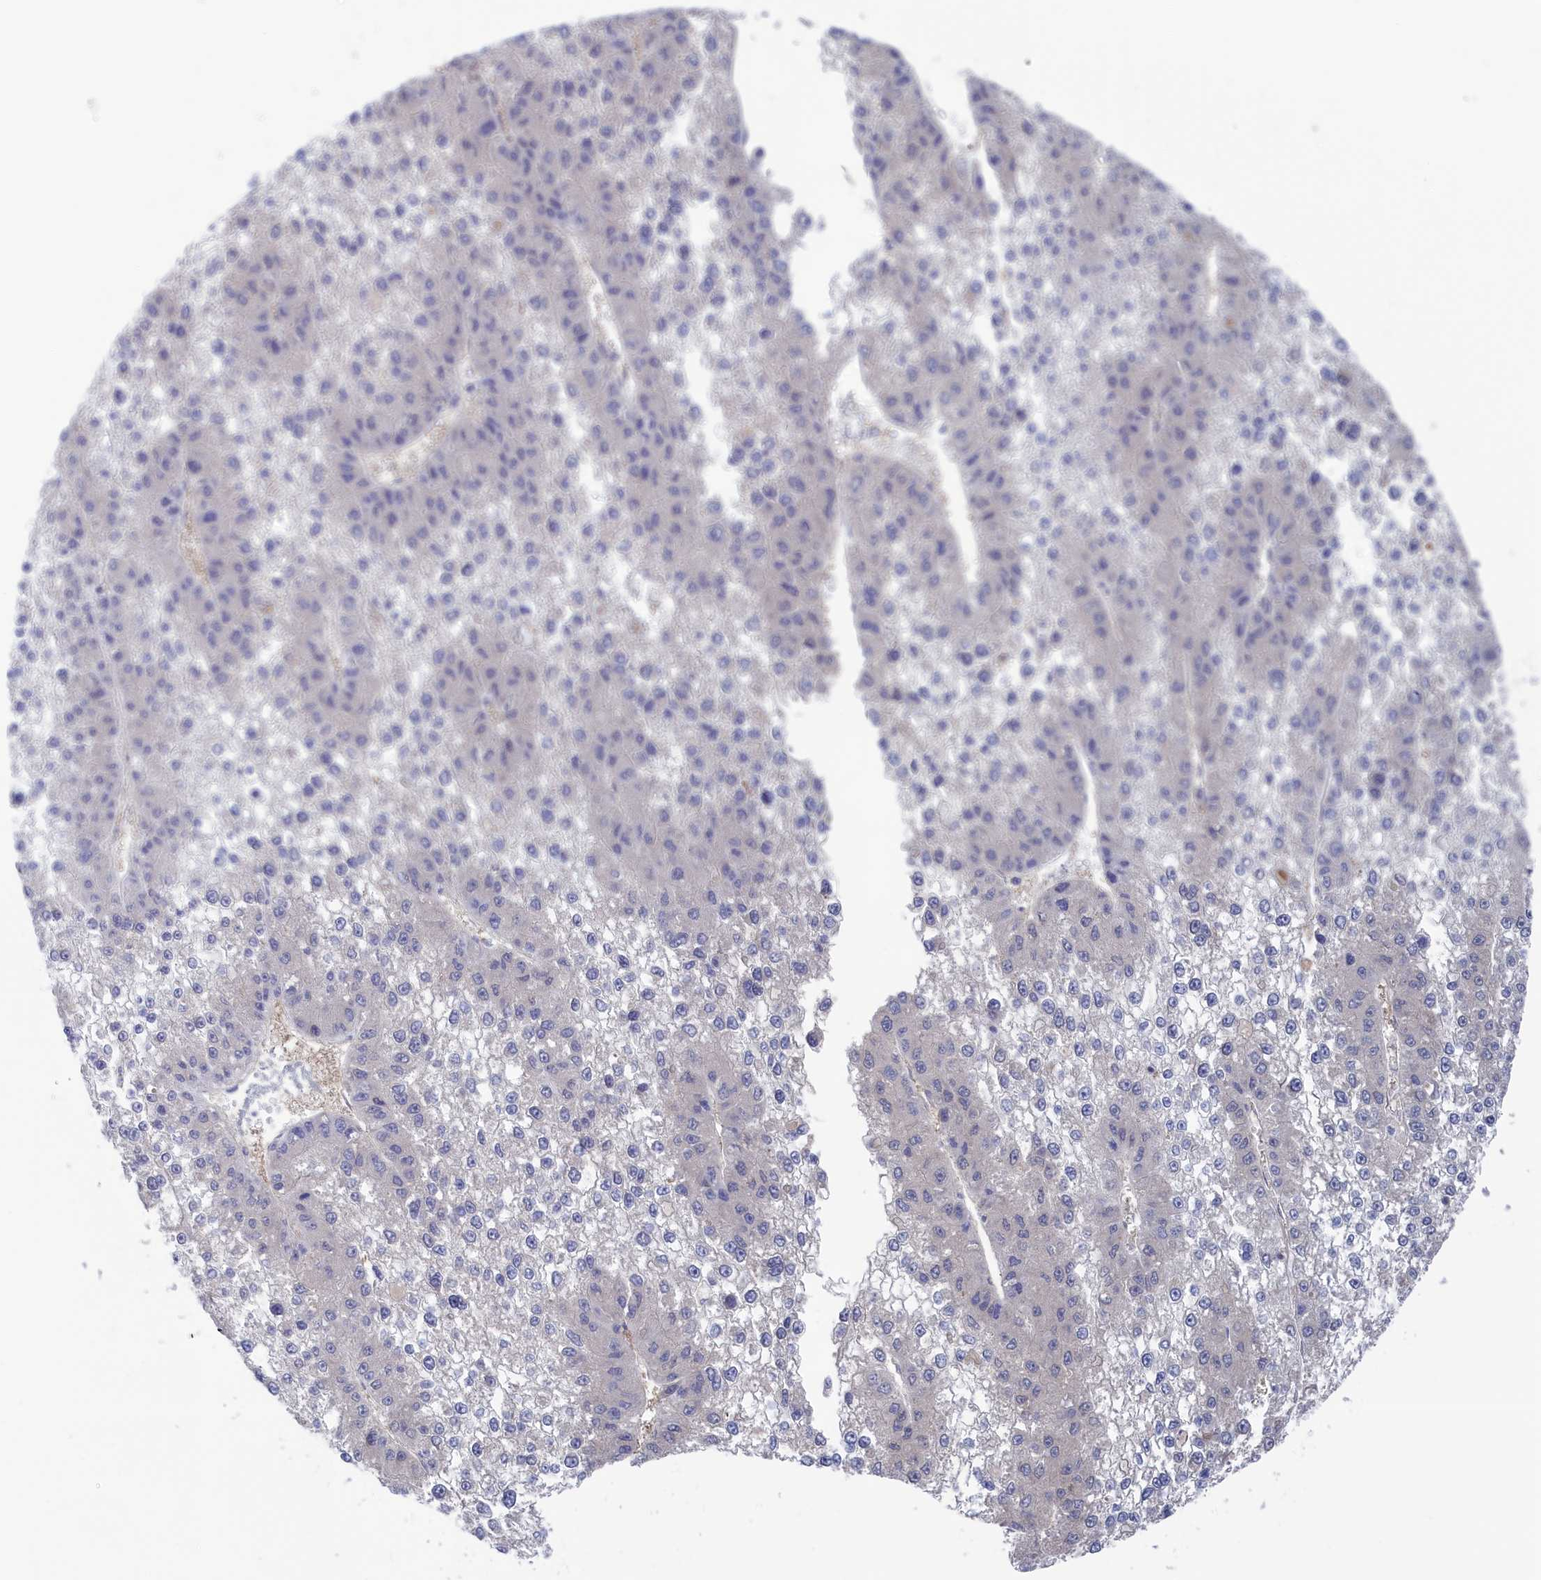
{"staining": {"intensity": "negative", "quantity": "none", "location": "none"}, "tissue": "liver cancer", "cell_type": "Tumor cells", "image_type": "cancer", "snomed": [{"axis": "morphology", "description": "Carcinoma, Hepatocellular, NOS"}, {"axis": "topography", "description": "Liver"}], "caption": "DAB (3,3'-diaminobenzidine) immunohistochemical staining of liver cancer (hepatocellular carcinoma) reveals no significant staining in tumor cells.", "gene": "NUTF2", "patient": {"sex": "female", "age": 73}}